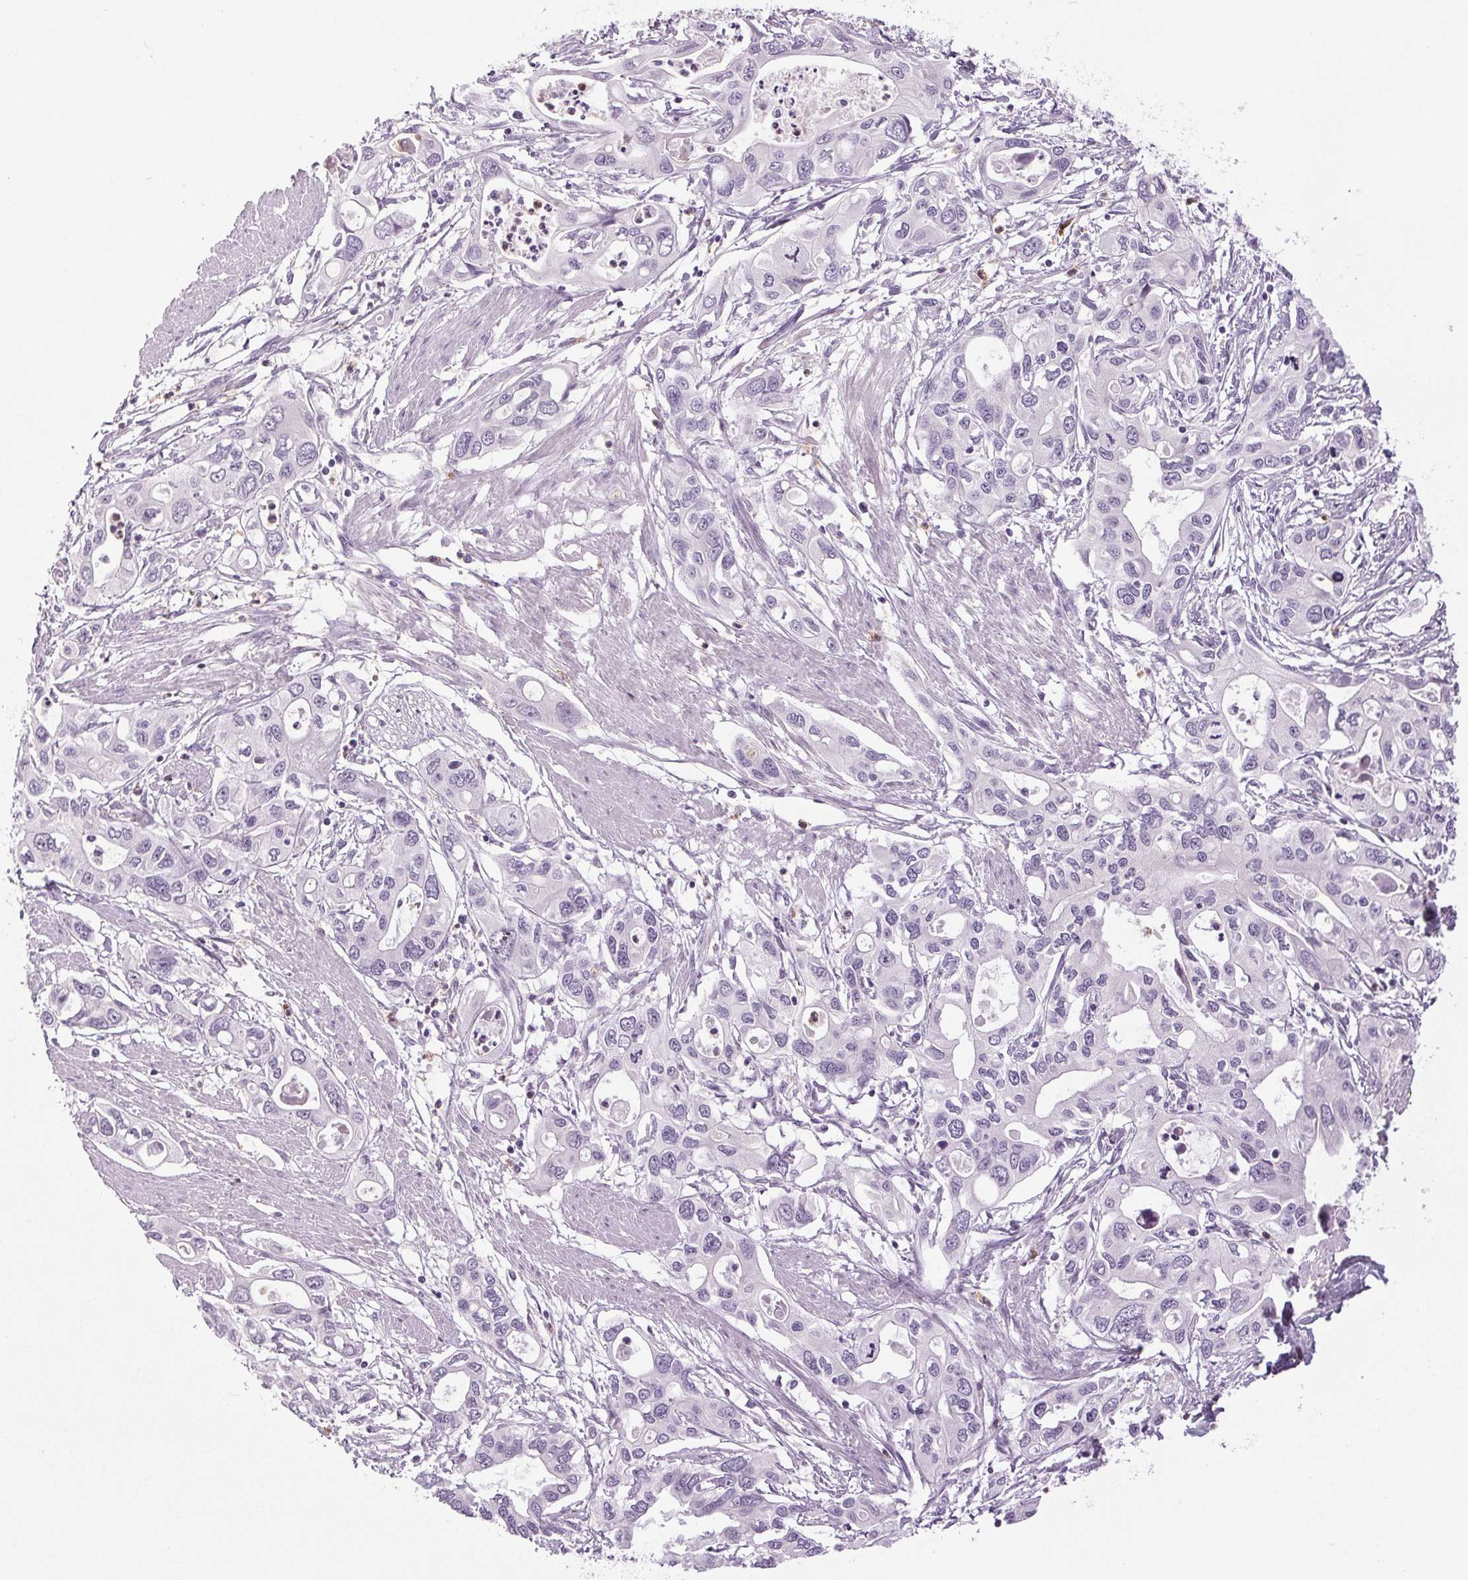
{"staining": {"intensity": "negative", "quantity": "none", "location": "none"}, "tissue": "pancreatic cancer", "cell_type": "Tumor cells", "image_type": "cancer", "snomed": [{"axis": "morphology", "description": "Adenocarcinoma, NOS"}, {"axis": "topography", "description": "Pancreas"}], "caption": "An IHC micrograph of adenocarcinoma (pancreatic) is shown. There is no staining in tumor cells of adenocarcinoma (pancreatic).", "gene": "SMIM6", "patient": {"sex": "male", "age": 60}}